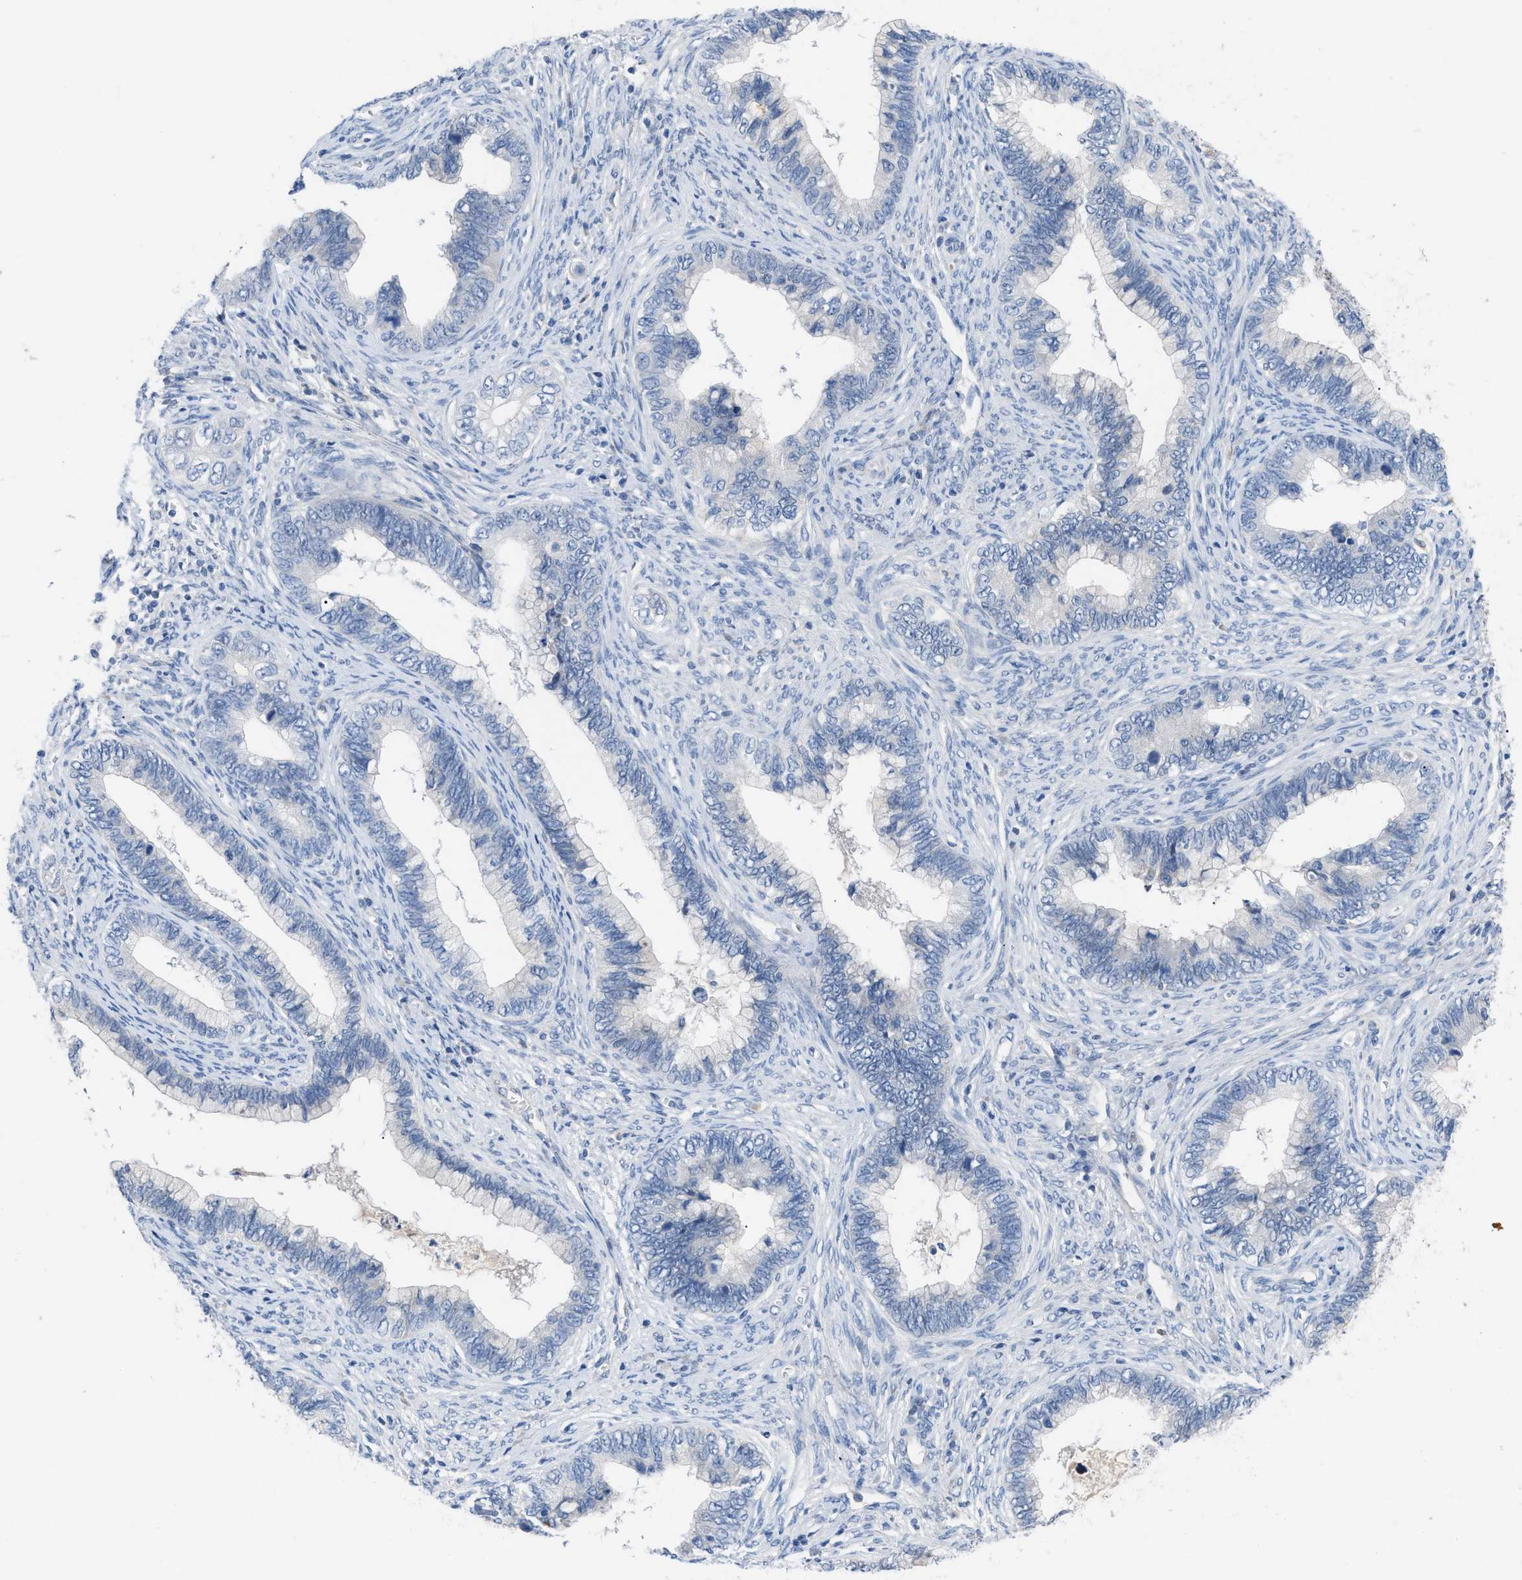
{"staining": {"intensity": "negative", "quantity": "none", "location": "none"}, "tissue": "cervical cancer", "cell_type": "Tumor cells", "image_type": "cancer", "snomed": [{"axis": "morphology", "description": "Adenocarcinoma, NOS"}, {"axis": "topography", "description": "Cervix"}], "caption": "A photomicrograph of human cervical adenocarcinoma is negative for staining in tumor cells.", "gene": "HPX", "patient": {"sex": "female", "age": 44}}